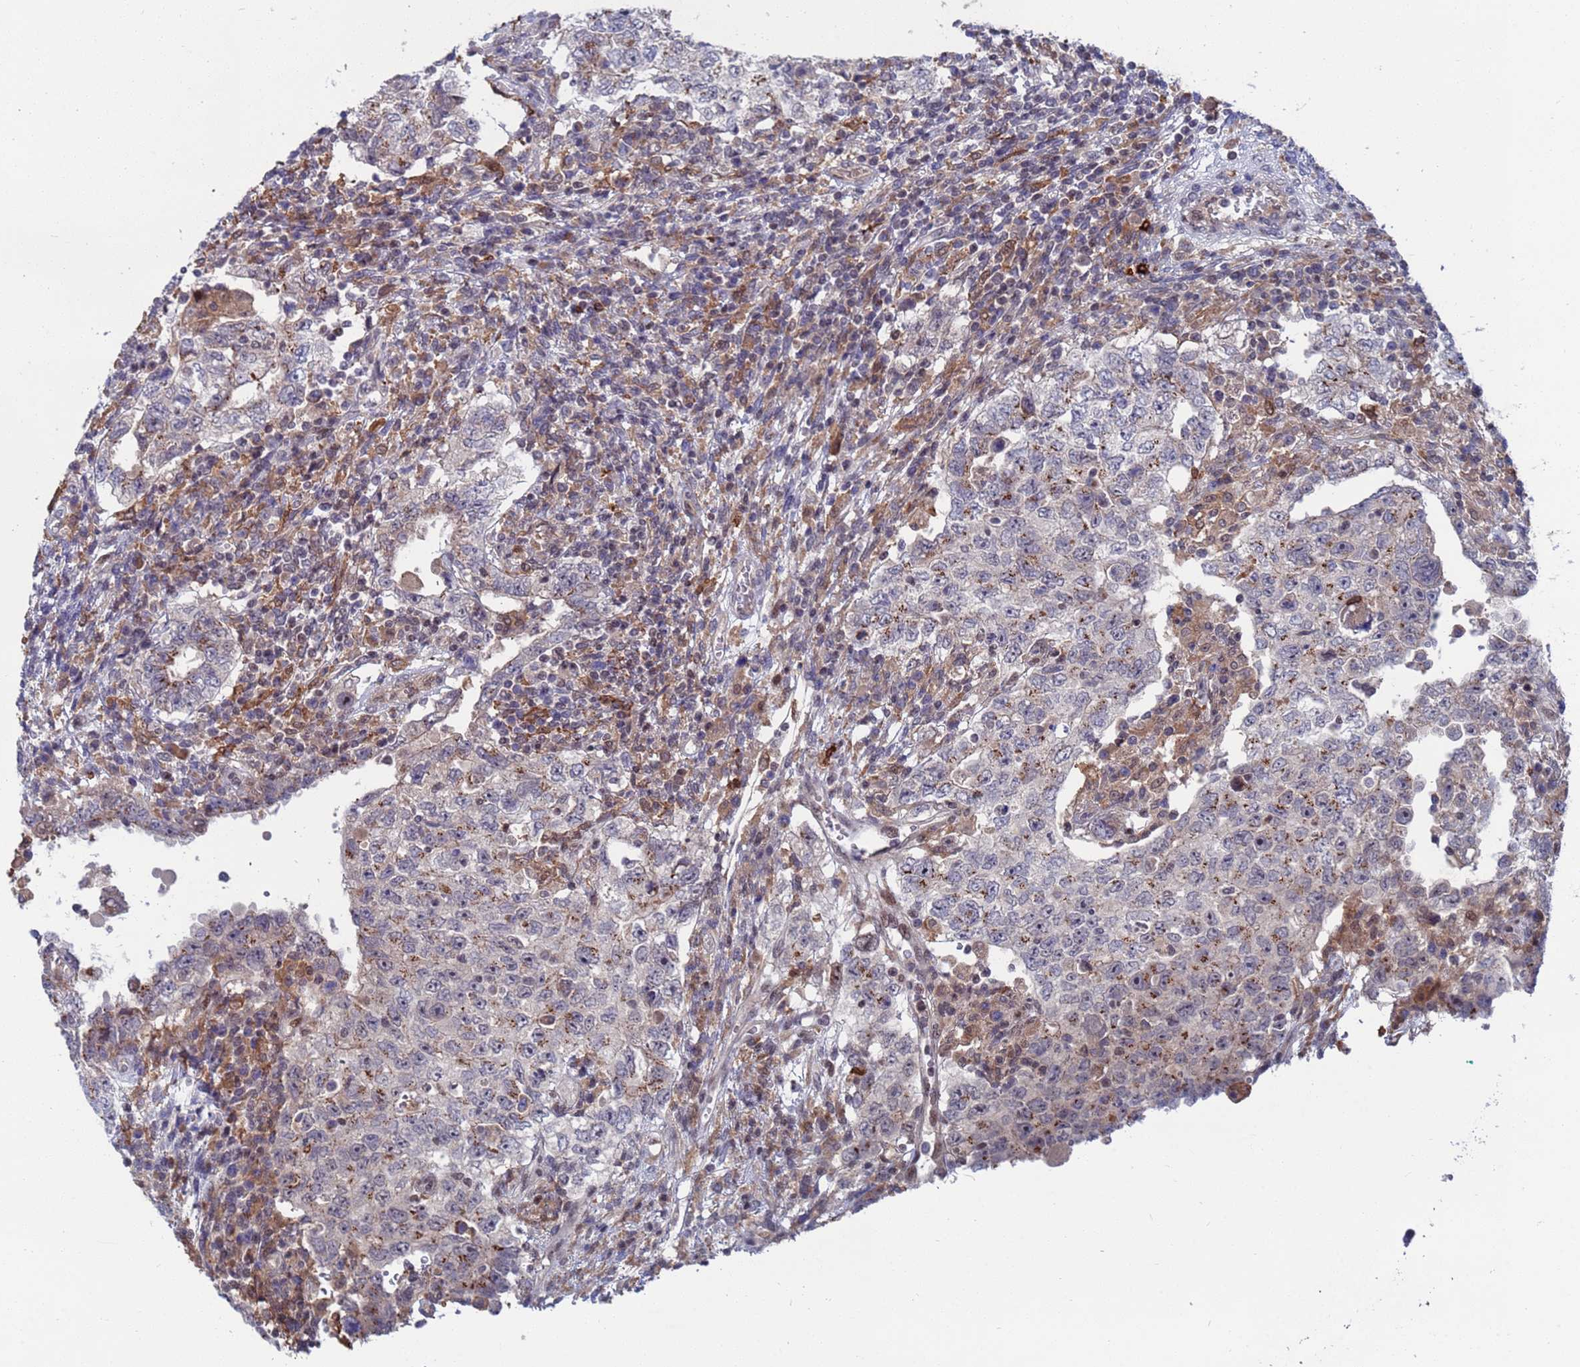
{"staining": {"intensity": "negative", "quantity": "none", "location": "none"}, "tissue": "testis cancer", "cell_type": "Tumor cells", "image_type": "cancer", "snomed": [{"axis": "morphology", "description": "Carcinoma, Embryonal, NOS"}, {"axis": "topography", "description": "Testis"}], "caption": "Tumor cells show no significant protein positivity in testis embryonal carcinoma. Nuclei are stained in blue.", "gene": "TMBIM6", "patient": {"sex": "male", "age": 26}}